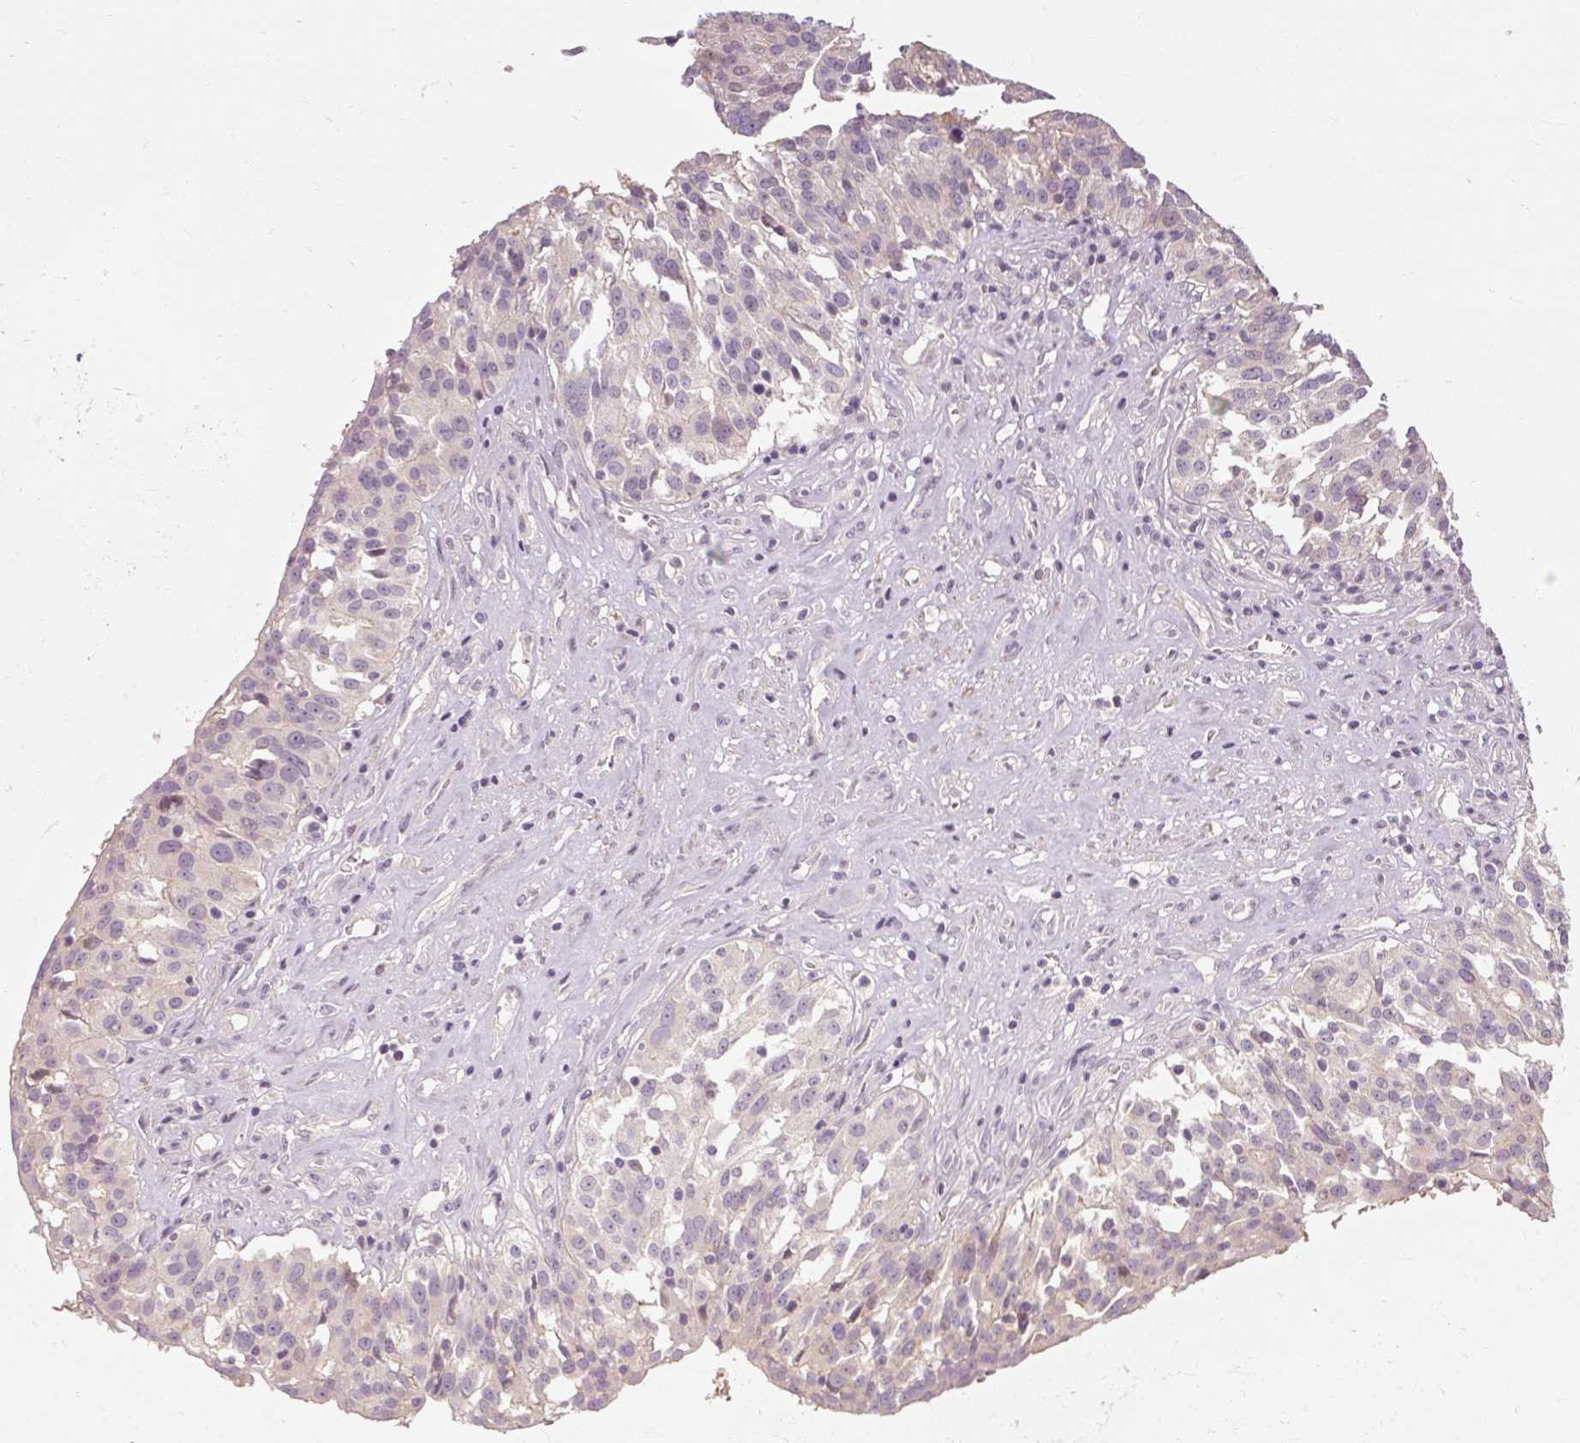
{"staining": {"intensity": "negative", "quantity": "none", "location": "none"}, "tissue": "ovarian cancer", "cell_type": "Tumor cells", "image_type": "cancer", "snomed": [{"axis": "morphology", "description": "Cystadenocarcinoma, serous, NOS"}, {"axis": "topography", "description": "Ovary"}], "caption": "Immunohistochemistry of ovarian cancer (serous cystadenocarcinoma) shows no positivity in tumor cells.", "gene": "CAPN3", "patient": {"sex": "female", "age": 59}}